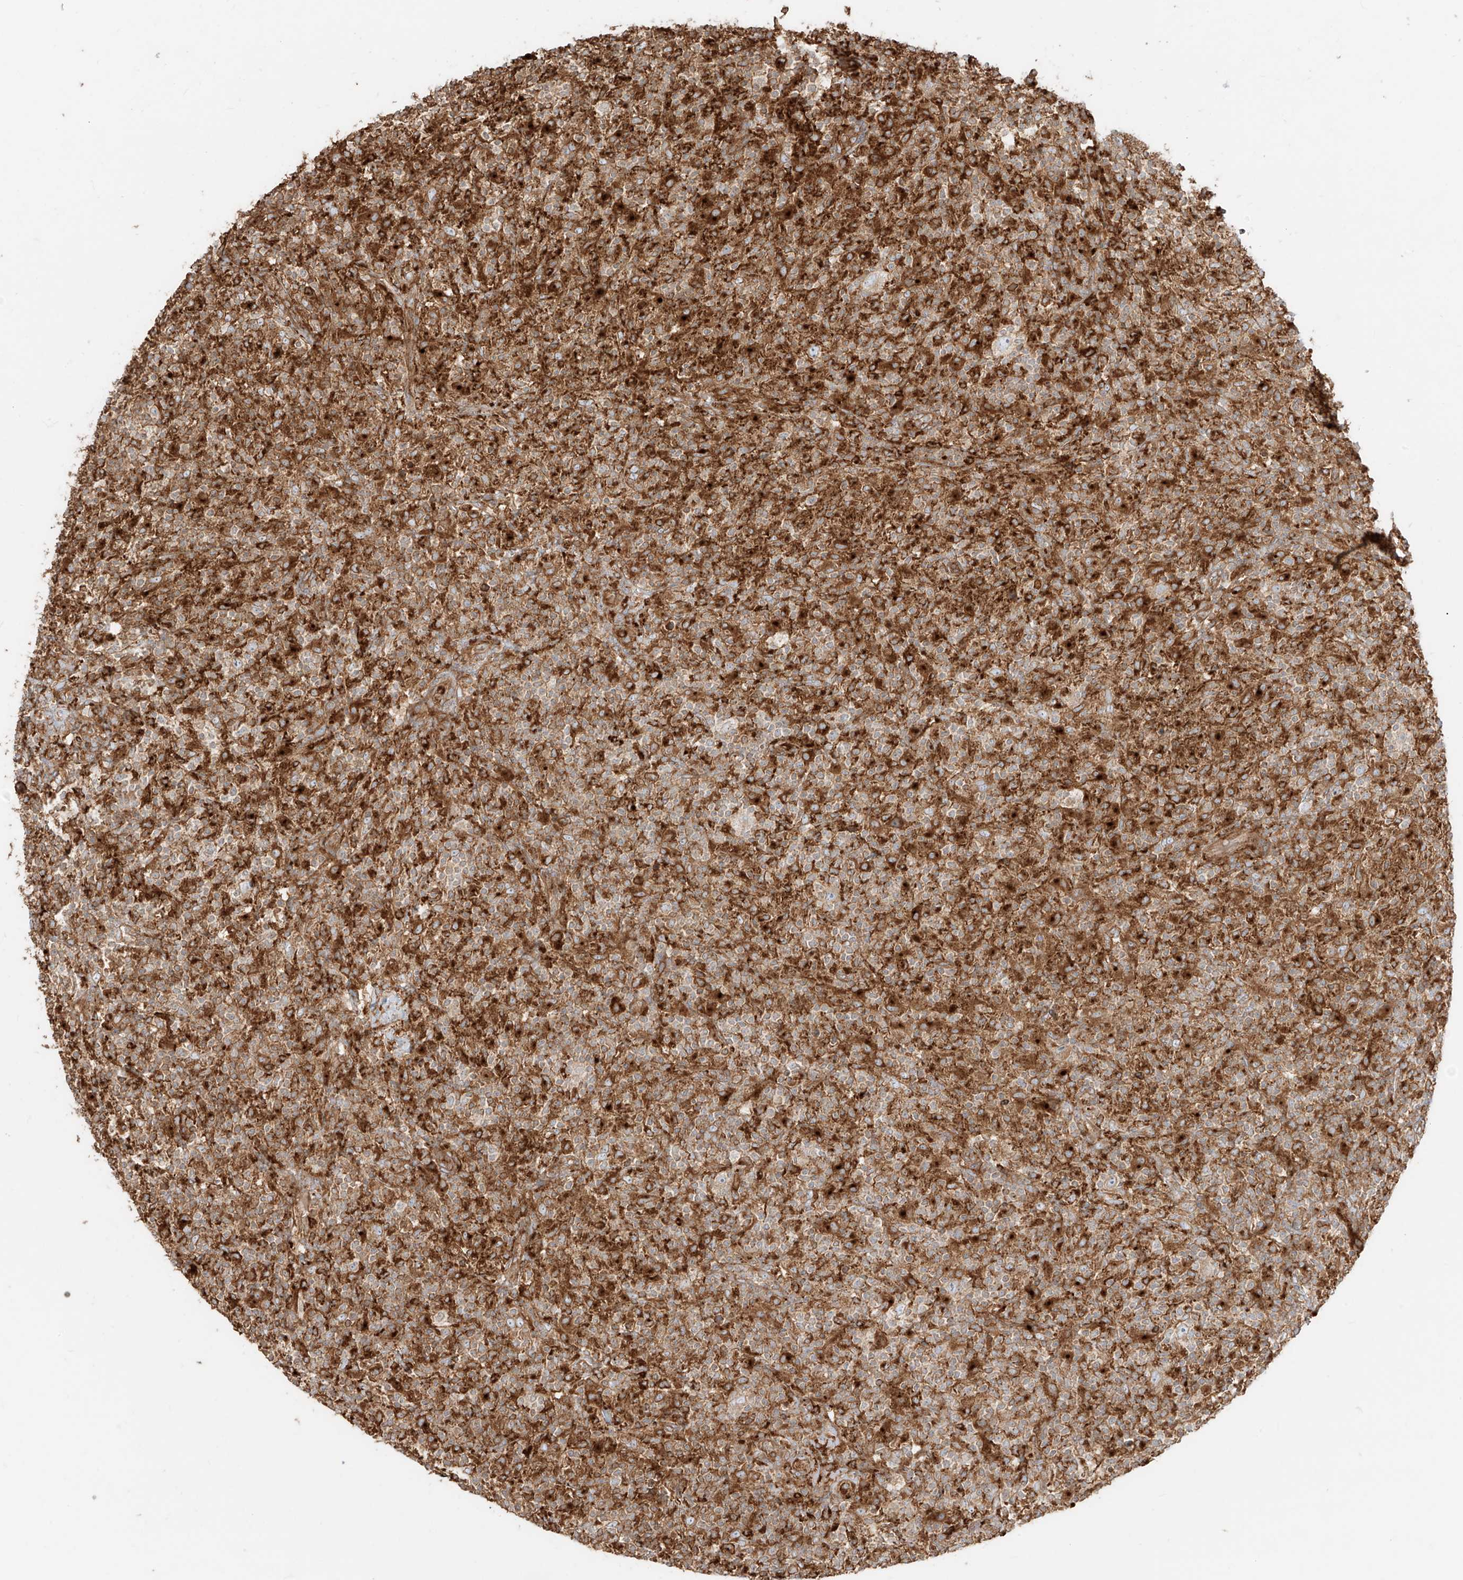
{"staining": {"intensity": "weak", "quantity": "25%-75%", "location": "cytoplasmic/membranous"}, "tissue": "lymphoma", "cell_type": "Tumor cells", "image_type": "cancer", "snomed": [{"axis": "morphology", "description": "Hodgkin's disease, NOS"}, {"axis": "topography", "description": "Lymph node"}], "caption": "Immunohistochemistry (IHC) micrograph of human lymphoma stained for a protein (brown), which exhibits low levels of weak cytoplasmic/membranous staining in about 25%-75% of tumor cells.", "gene": "CCDC115", "patient": {"sex": "male", "age": 70}}